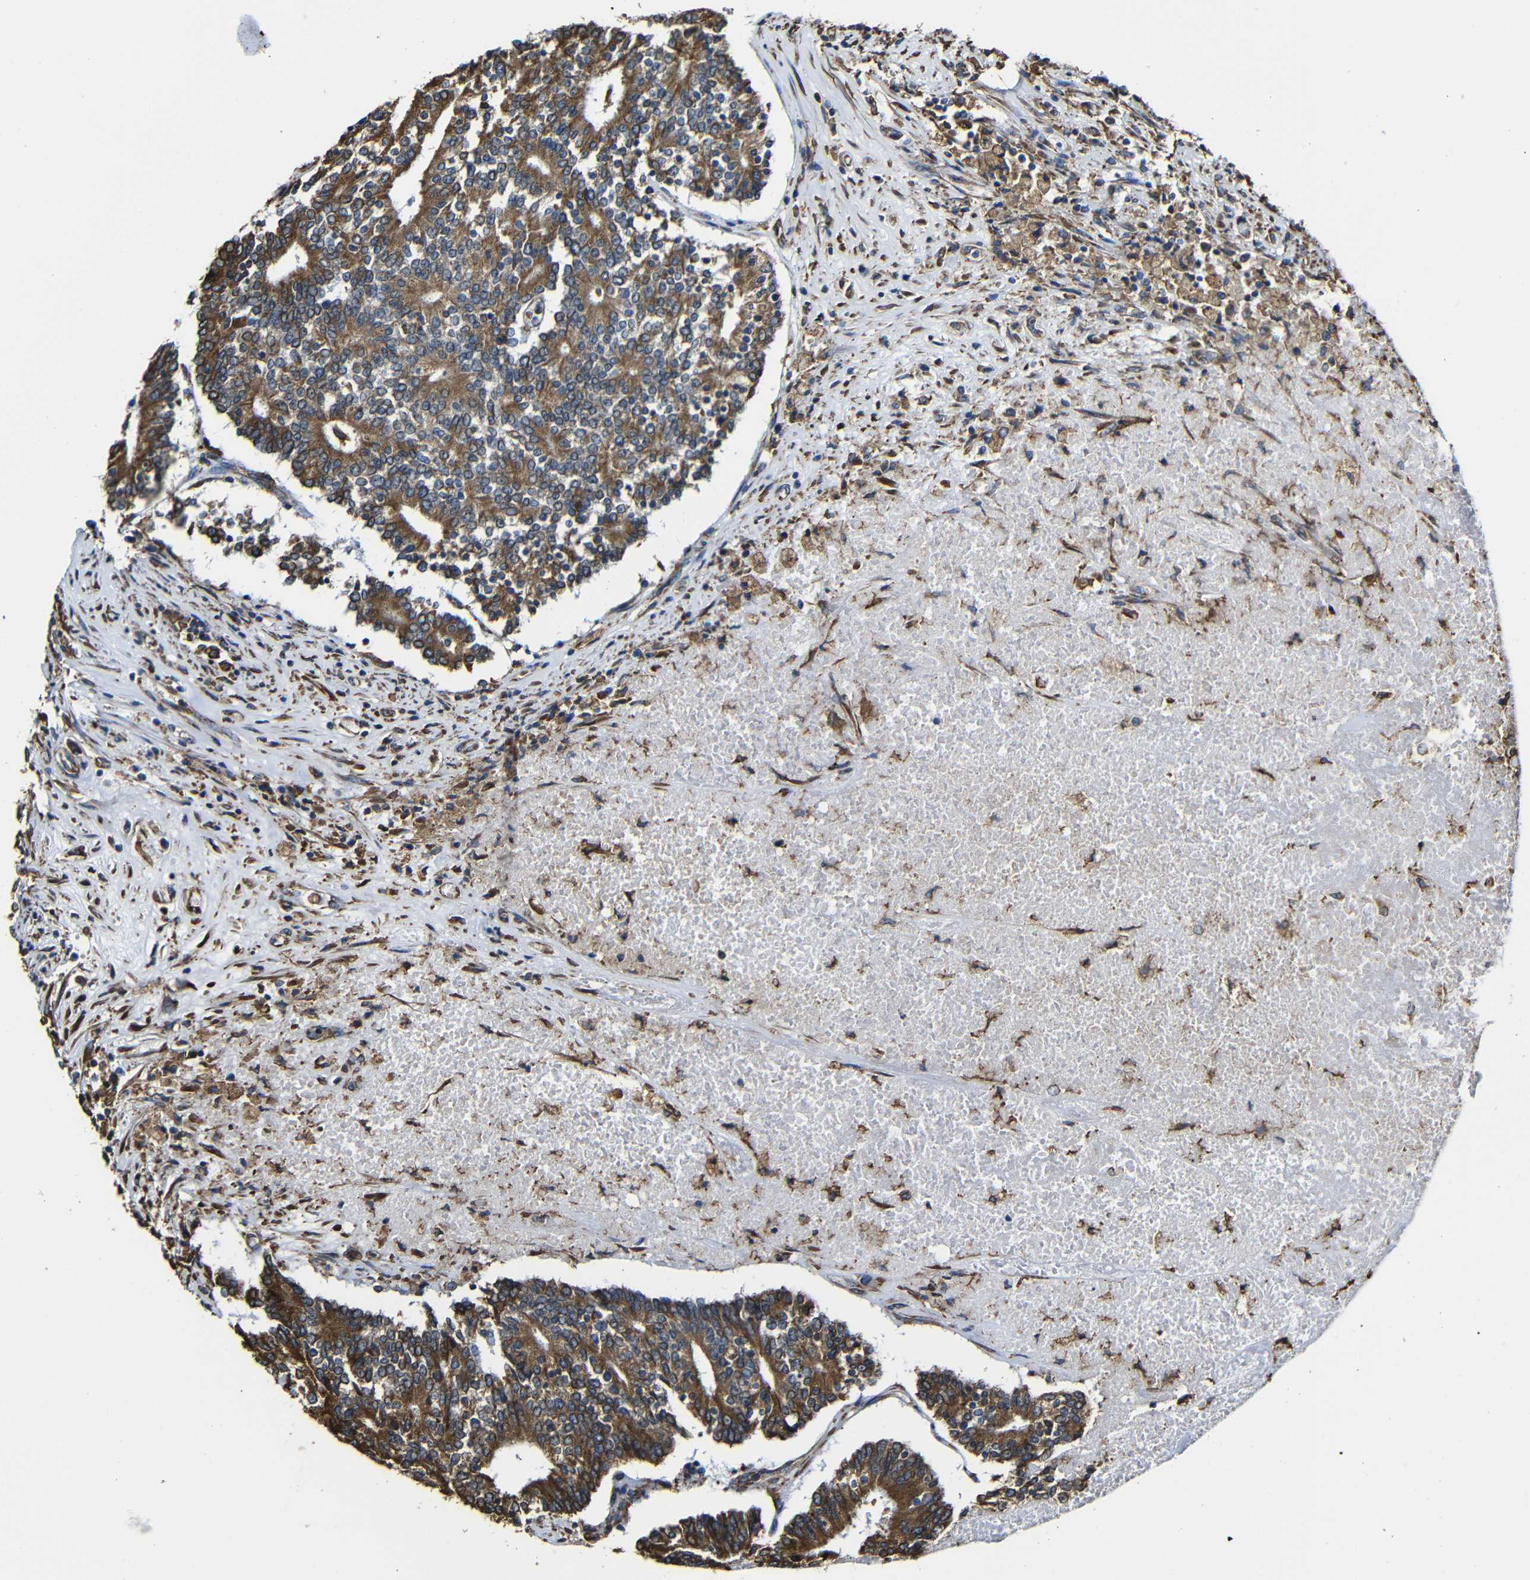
{"staining": {"intensity": "moderate", "quantity": ">75%", "location": "cytoplasmic/membranous"}, "tissue": "prostate cancer", "cell_type": "Tumor cells", "image_type": "cancer", "snomed": [{"axis": "morphology", "description": "Normal tissue, NOS"}, {"axis": "morphology", "description": "Adenocarcinoma, High grade"}, {"axis": "topography", "description": "Prostate"}, {"axis": "topography", "description": "Seminal veicle"}], "caption": "Immunohistochemistry of prostate cancer (high-grade adenocarcinoma) reveals medium levels of moderate cytoplasmic/membranous positivity in about >75% of tumor cells.", "gene": "PPIB", "patient": {"sex": "male", "age": 55}}